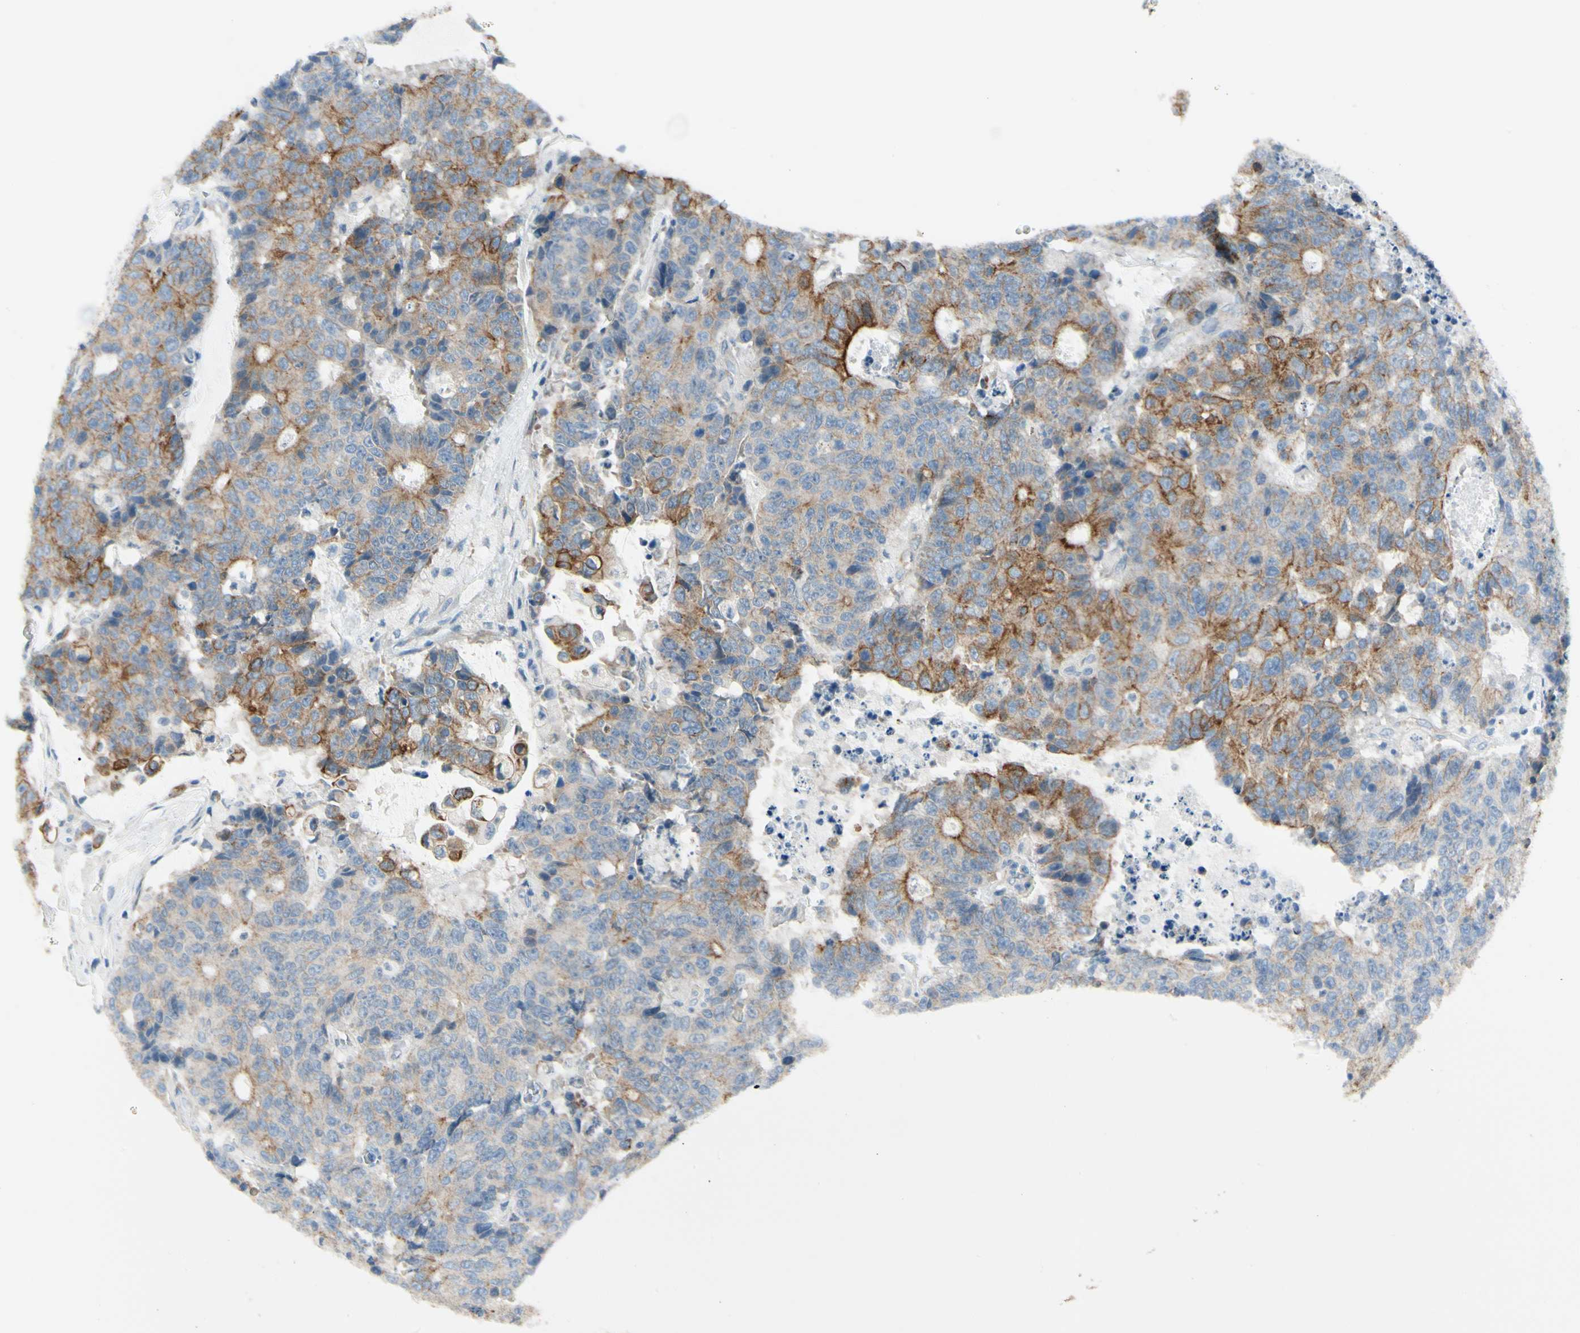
{"staining": {"intensity": "strong", "quantity": "25%-75%", "location": "cytoplasmic/membranous"}, "tissue": "colorectal cancer", "cell_type": "Tumor cells", "image_type": "cancer", "snomed": [{"axis": "morphology", "description": "Adenocarcinoma, NOS"}, {"axis": "topography", "description": "Colon"}], "caption": "Immunohistochemistry (IHC) staining of colorectal cancer (adenocarcinoma), which exhibits high levels of strong cytoplasmic/membranous expression in about 25%-75% of tumor cells indicating strong cytoplasmic/membranous protein expression. The staining was performed using DAB (brown) for protein detection and nuclei were counterstained in hematoxylin (blue).", "gene": "DUSP12", "patient": {"sex": "female", "age": 86}}